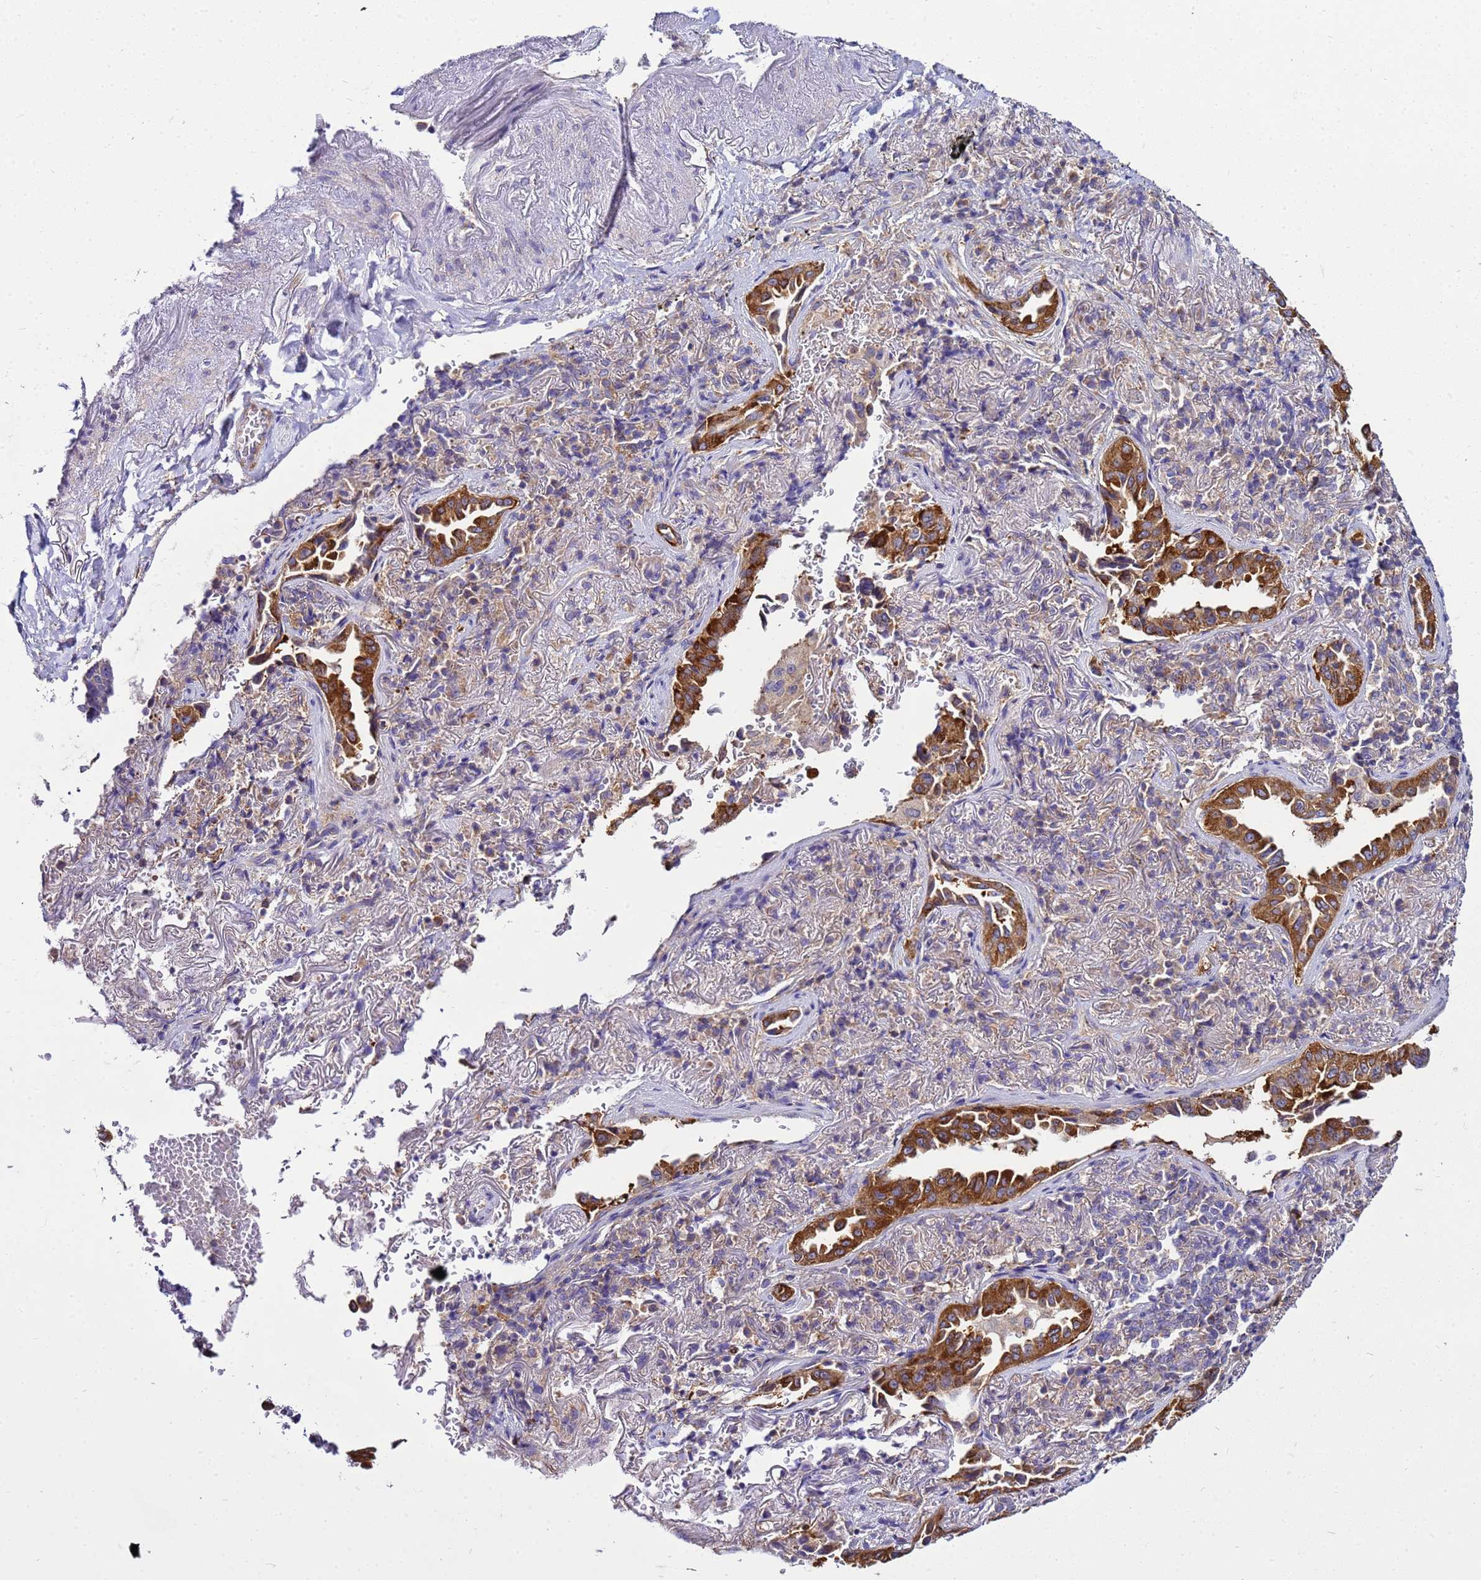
{"staining": {"intensity": "strong", "quantity": ">75%", "location": "cytoplasmic/membranous"}, "tissue": "lung cancer", "cell_type": "Tumor cells", "image_type": "cancer", "snomed": [{"axis": "morphology", "description": "Adenocarcinoma, NOS"}, {"axis": "topography", "description": "Lung"}], "caption": "Immunohistochemical staining of human lung cancer (adenocarcinoma) shows high levels of strong cytoplasmic/membranous protein positivity in about >75% of tumor cells. (Brightfield microscopy of DAB IHC at high magnification).", "gene": "PKD1", "patient": {"sex": "female", "age": 69}}